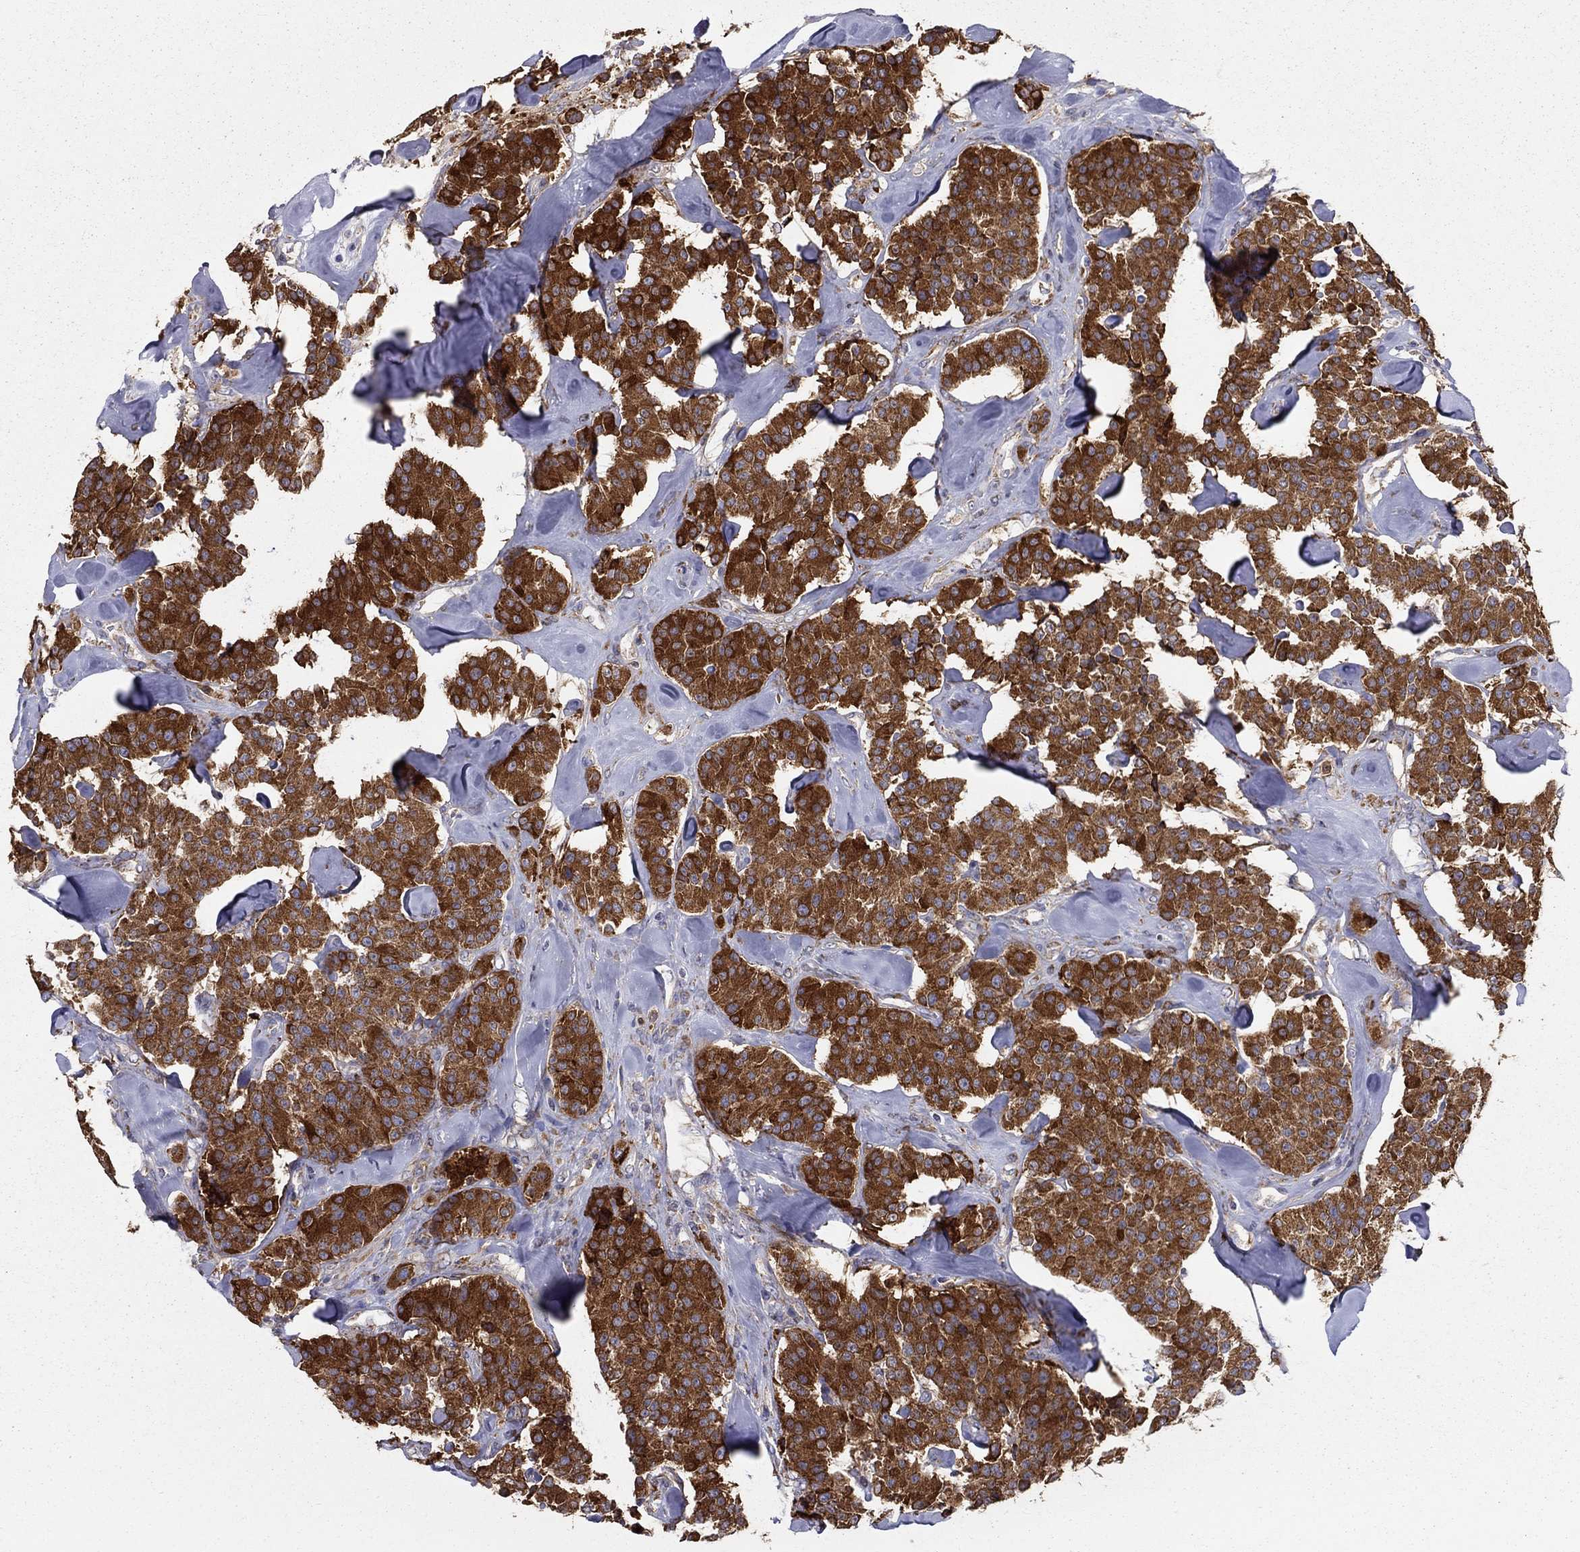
{"staining": {"intensity": "strong", "quantity": ">75%", "location": "cytoplasmic/membranous"}, "tissue": "carcinoid", "cell_type": "Tumor cells", "image_type": "cancer", "snomed": [{"axis": "morphology", "description": "Carcinoid, malignant, NOS"}, {"axis": "topography", "description": "Pancreas"}], "caption": "Carcinoid stained with a brown dye shows strong cytoplasmic/membranous positive staining in approximately >75% of tumor cells.", "gene": "PRDX4", "patient": {"sex": "male", "age": 41}}